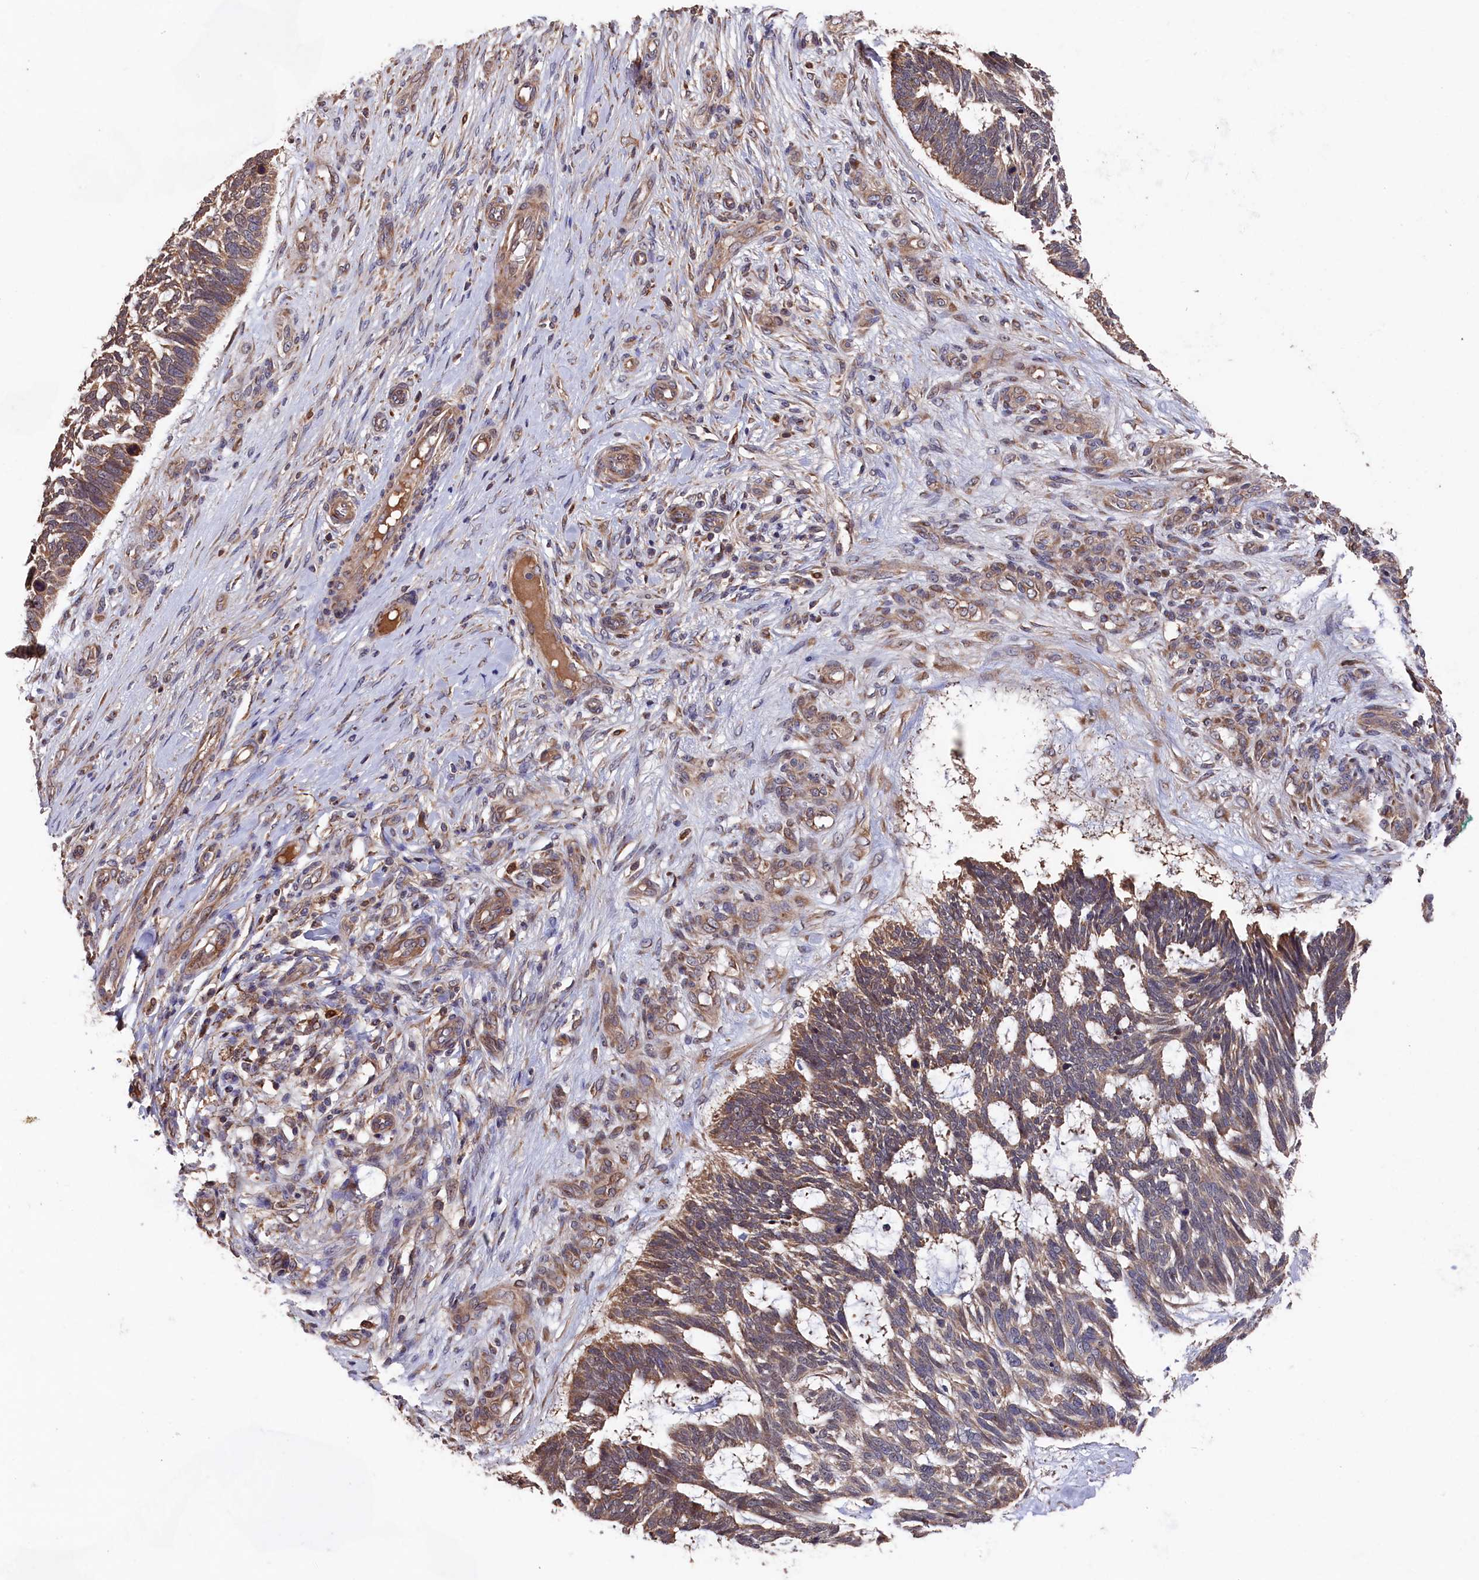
{"staining": {"intensity": "moderate", "quantity": ">75%", "location": "cytoplasmic/membranous"}, "tissue": "skin cancer", "cell_type": "Tumor cells", "image_type": "cancer", "snomed": [{"axis": "morphology", "description": "Basal cell carcinoma"}, {"axis": "topography", "description": "Skin"}], "caption": "Skin cancer (basal cell carcinoma) stained for a protein (brown) shows moderate cytoplasmic/membranous positive expression in approximately >75% of tumor cells.", "gene": "SLC12A4", "patient": {"sex": "male", "age": 88}}